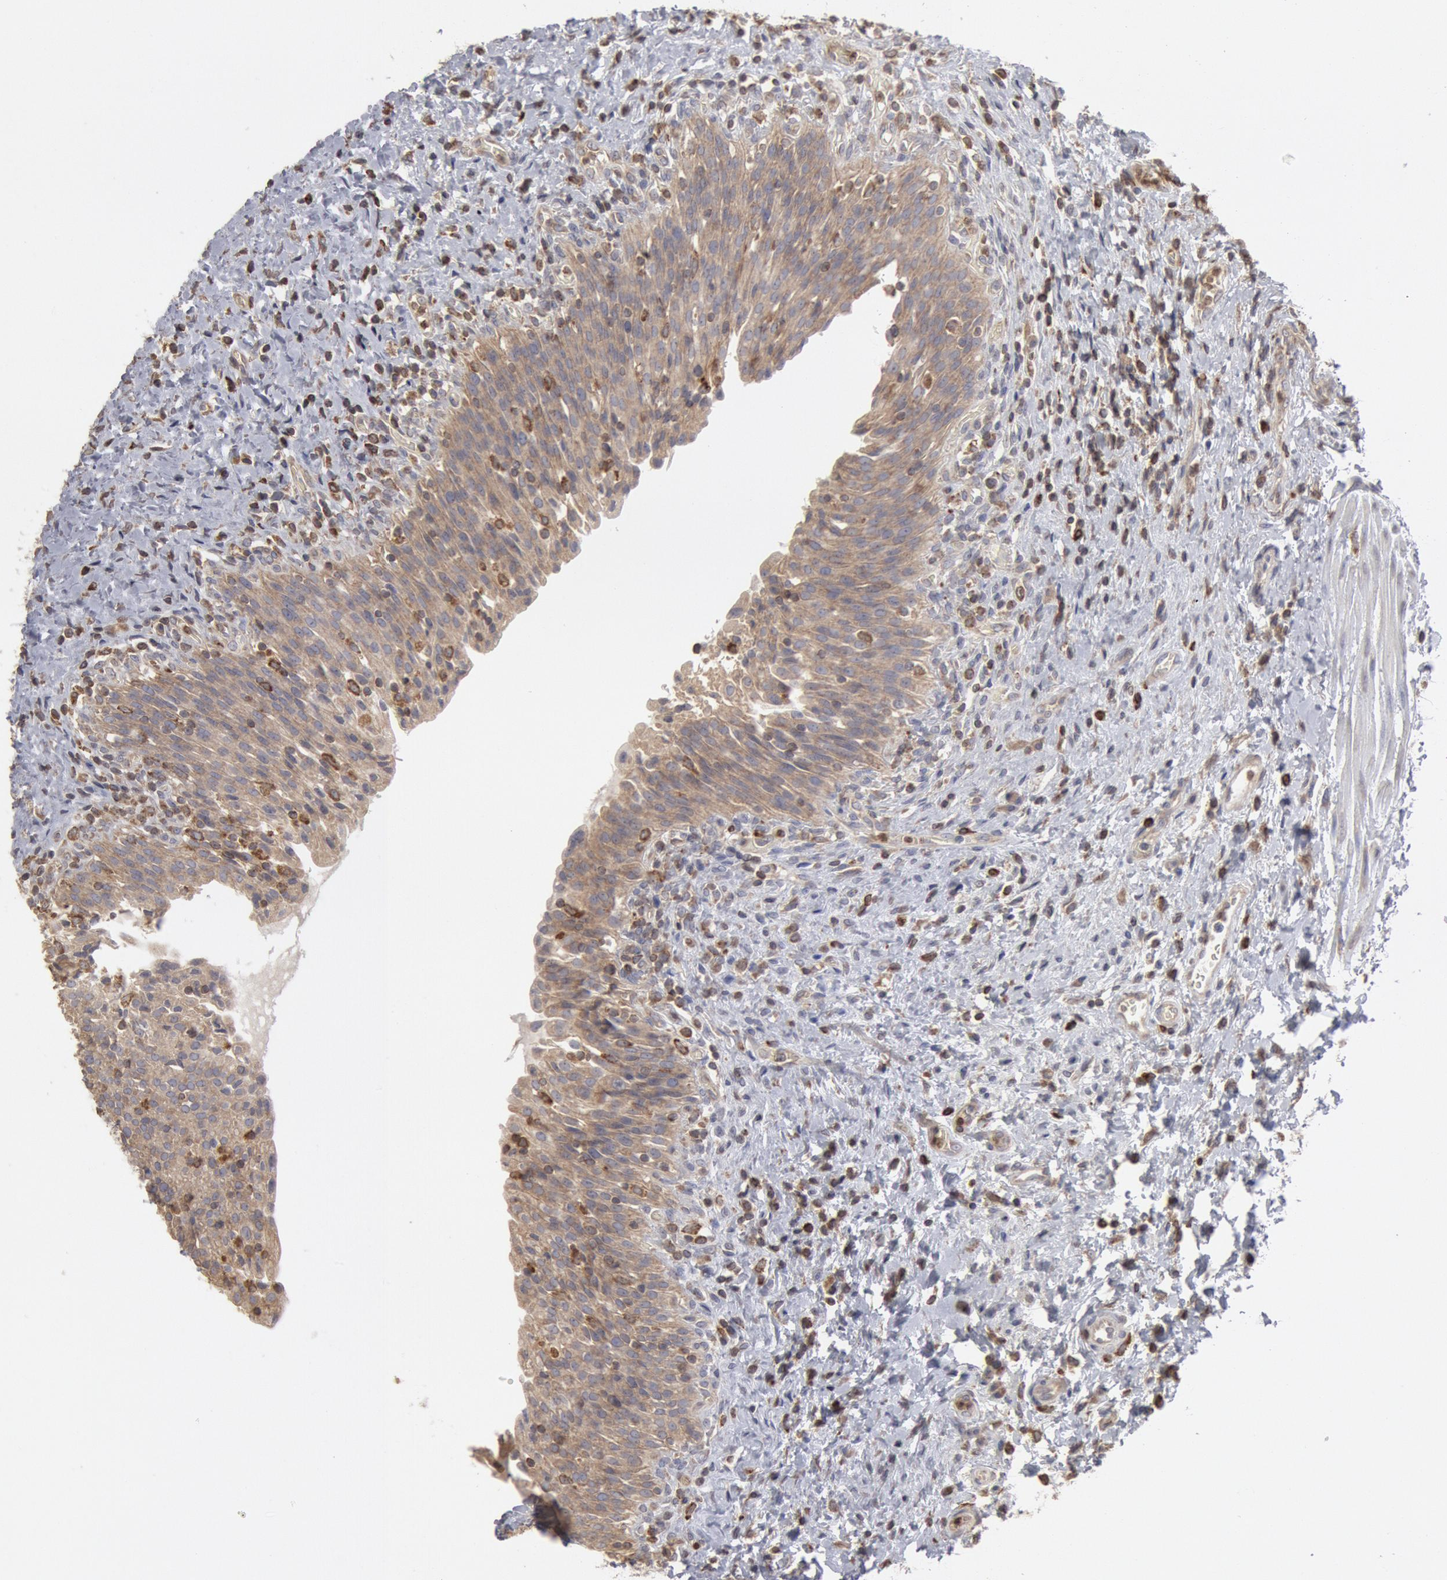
{"staining": {"intensity": "weak", "quantity": ">75%", "location": "cytoplasmic/membranous"}, "tissue": "urinary bladder", "cell_type": "Urothelial cells", "image_type": "normal", "snomed": [{"axis": "morphology", "description": "Normal tissue, NOS"}, {"axis": "topography", "description": "Urinary bladder"}], "caption": "A high-resolution image shows immunohistochemistry staining of benign urinary bladder, which demonstrates weak cytoplasmic/membranous staining in about >75% of urothelial cells. Using DAB (brown) and hematoxylin (blue) stains, captured at high magnification using brightfield microscopy.", "gene": "OSBPL8", "patient": {"sex": "male", "age": 51}}